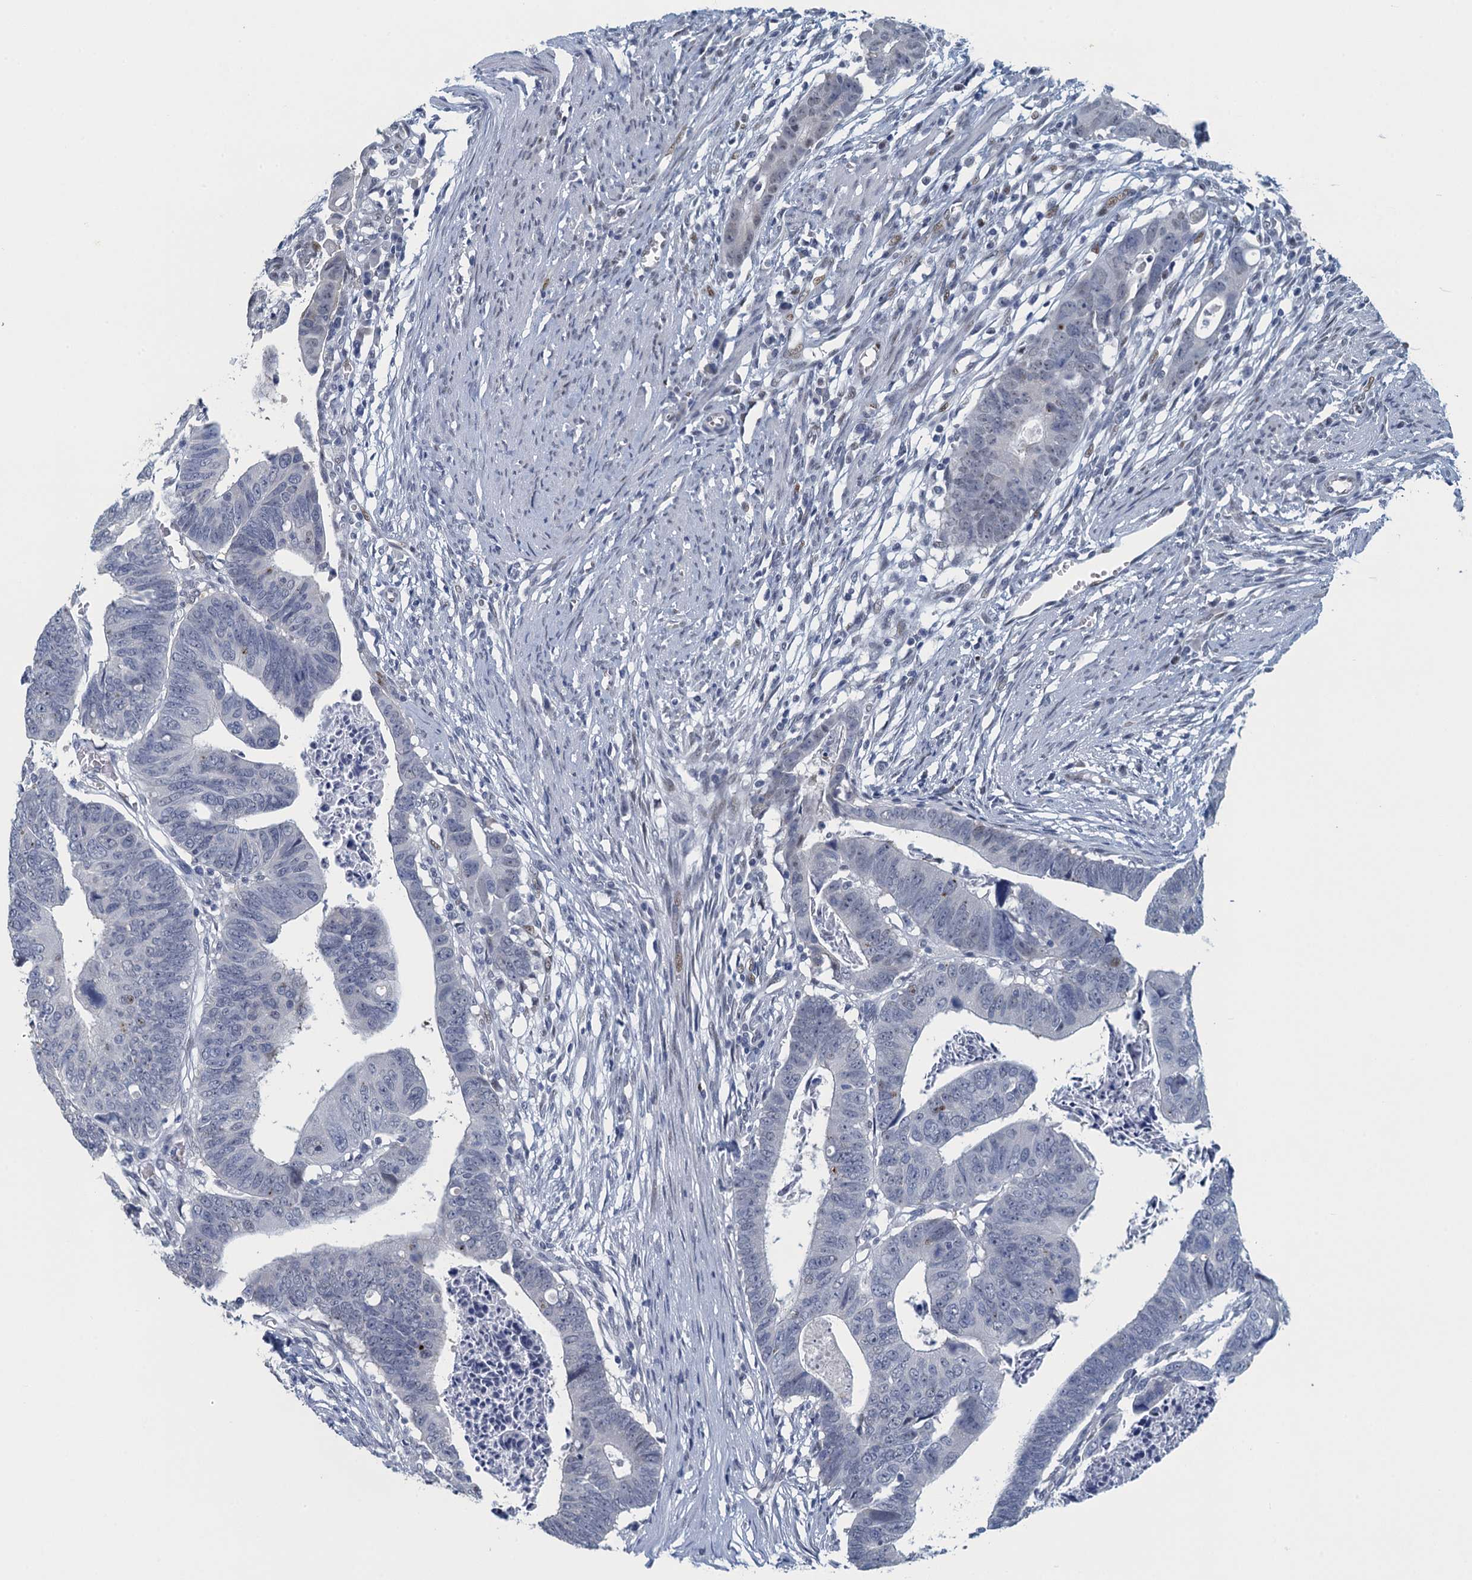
{"staining": {"intensity": "negative", "quantity": "none", "location": "none"}, "tissue": "colorectal cancer", "cell_type": "Tumor cells", "image_type": "cancer", "snomed": [{"axis": "morphology", "description": "Adenocarcinoma, NOS"}, {"axis": "topography", "description": "Rectum"}], "caption": "This is an IHC micrograph of human colorectal adenocarcinoma. There is no expression in tumor cells.", "gene": "TTLL9", "patient": {"sex": "female", "age": 65}}